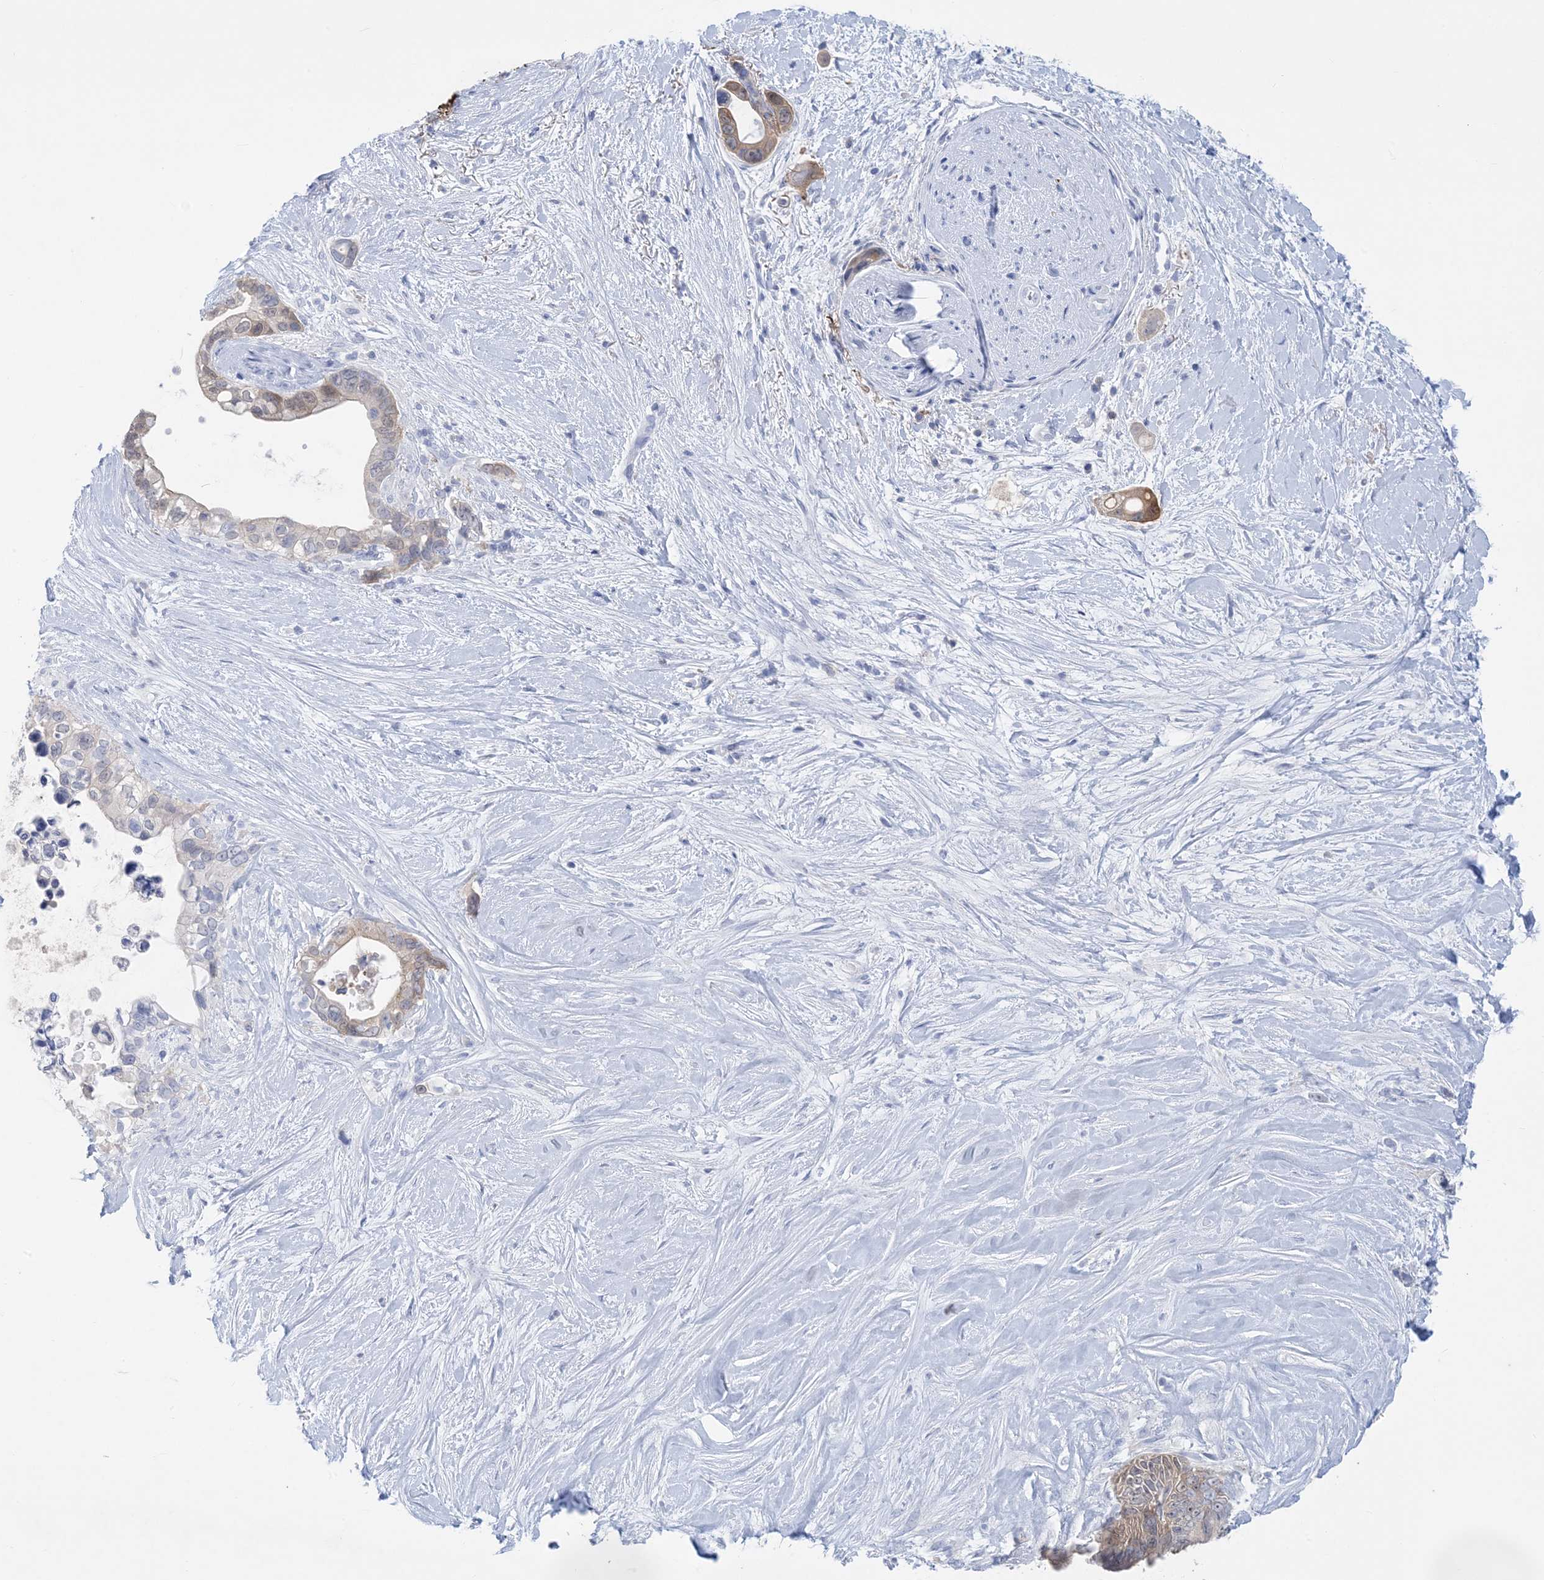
{"staining": {"intensity": "weak", "quantity": "25%-75%", "location": "cytoplasmic/membranous"}, "tissue": "pancreatic cancer", "cell_type": "Tumor cells", "image_type": "cancer", "snomed": [{"axis": "morphology", "description": "Adenocarcinoma, NOS"}, {"axis": "topography", "description": "Pancreas"}], "caption": "Immunohistochemical staining of human adenocarcinoma (pancreatic) shows weak cytoplasmic/membranous protein positivity in approximately 25%-75% of tumor cells.", "gene": "SH3YL1", "patient": {"sex": "female", "age": 72}}